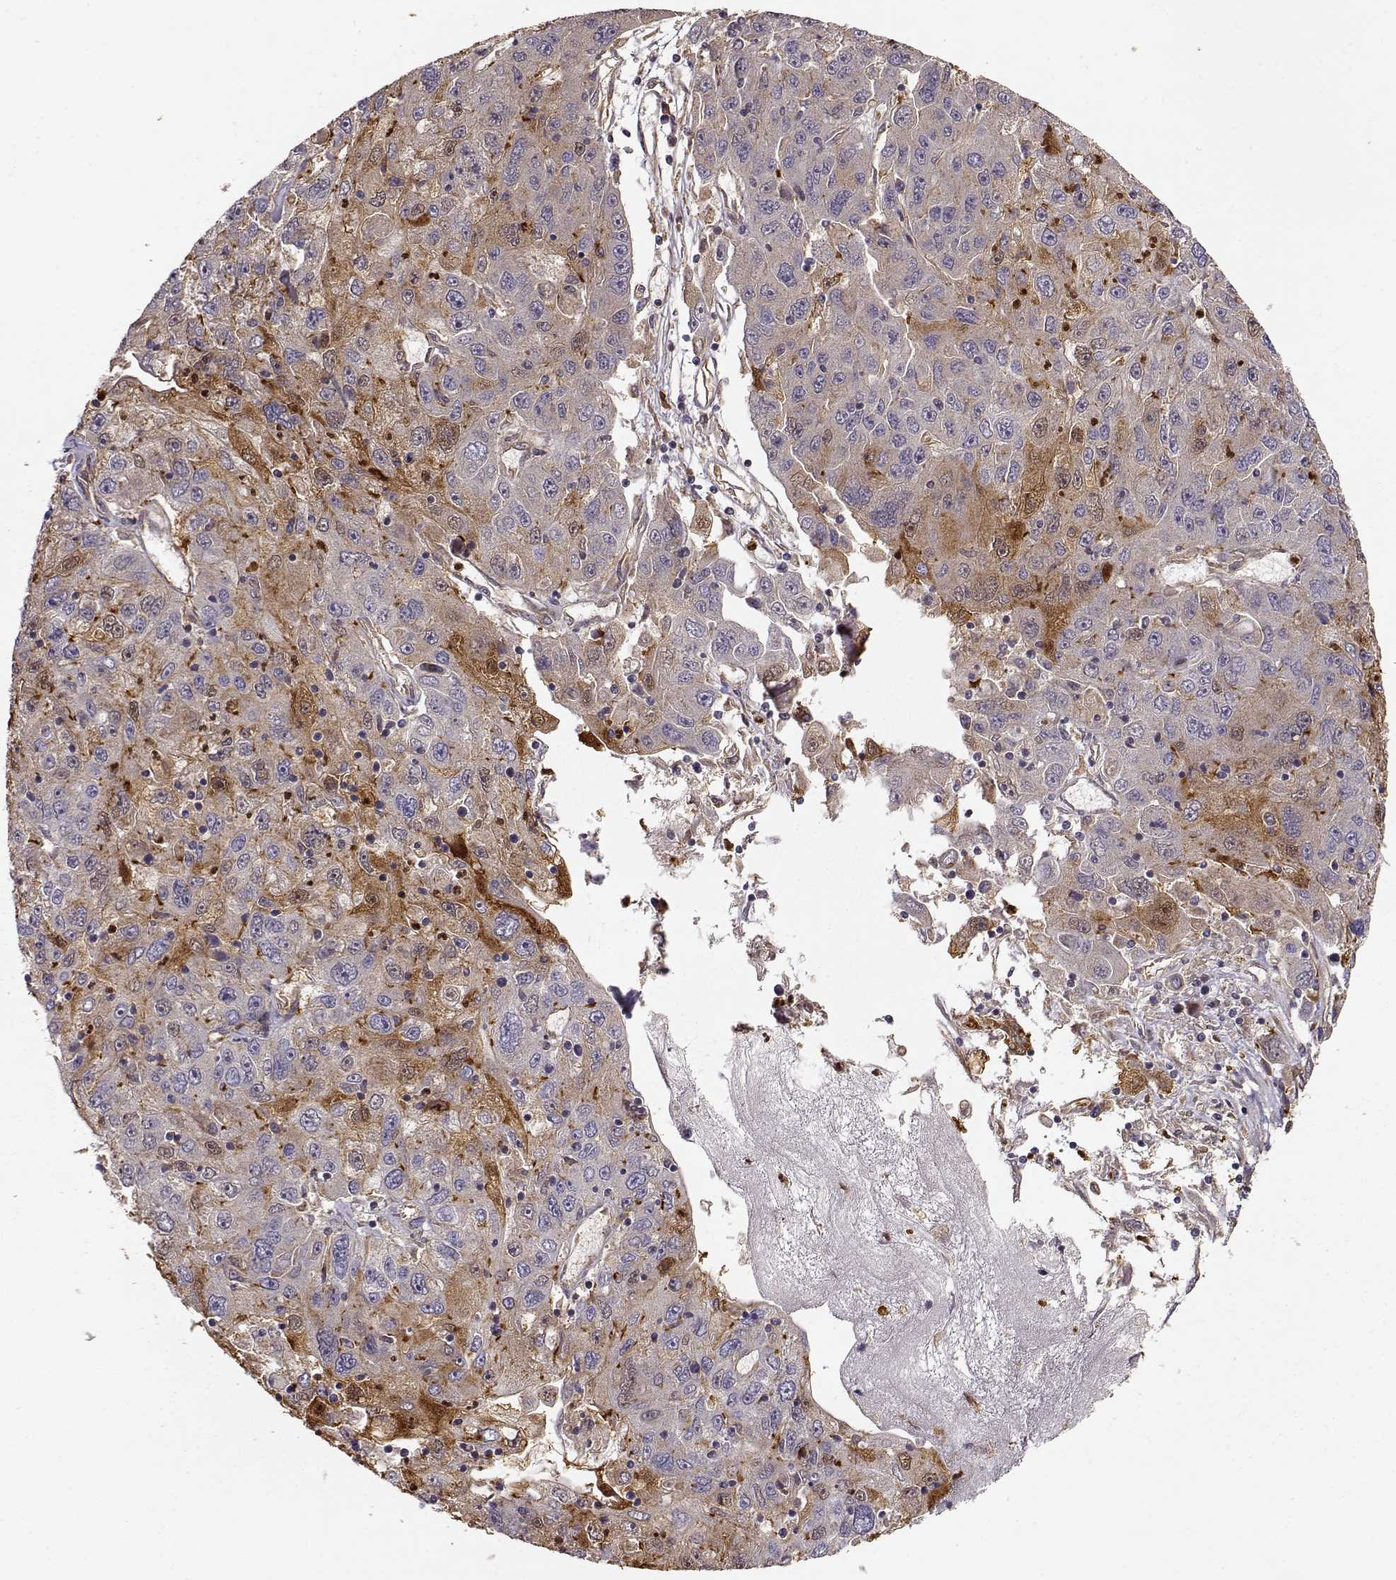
{"staining": {"intensity": "weak", "quantity": ">75%", "location": "cytoplasmic/membranous"}, "tissue": "stomach cancer", "cell_type": "Tumor cells", "image_type": "cancer", "snomed": [{"axis": "morphology", "description": "Adenocarcinoma, NOS"}, {"axis": "topography", "description": "Stomach"}], "caption": "Immunohistochemical staining of stomach adenocarcinoma reveals low levels of weak cytoplasmic/membranous expression in approximately >75% of tumor cells.", "gene": "ARHGEF2", "patient": {"sex": "male", "age": 56}}